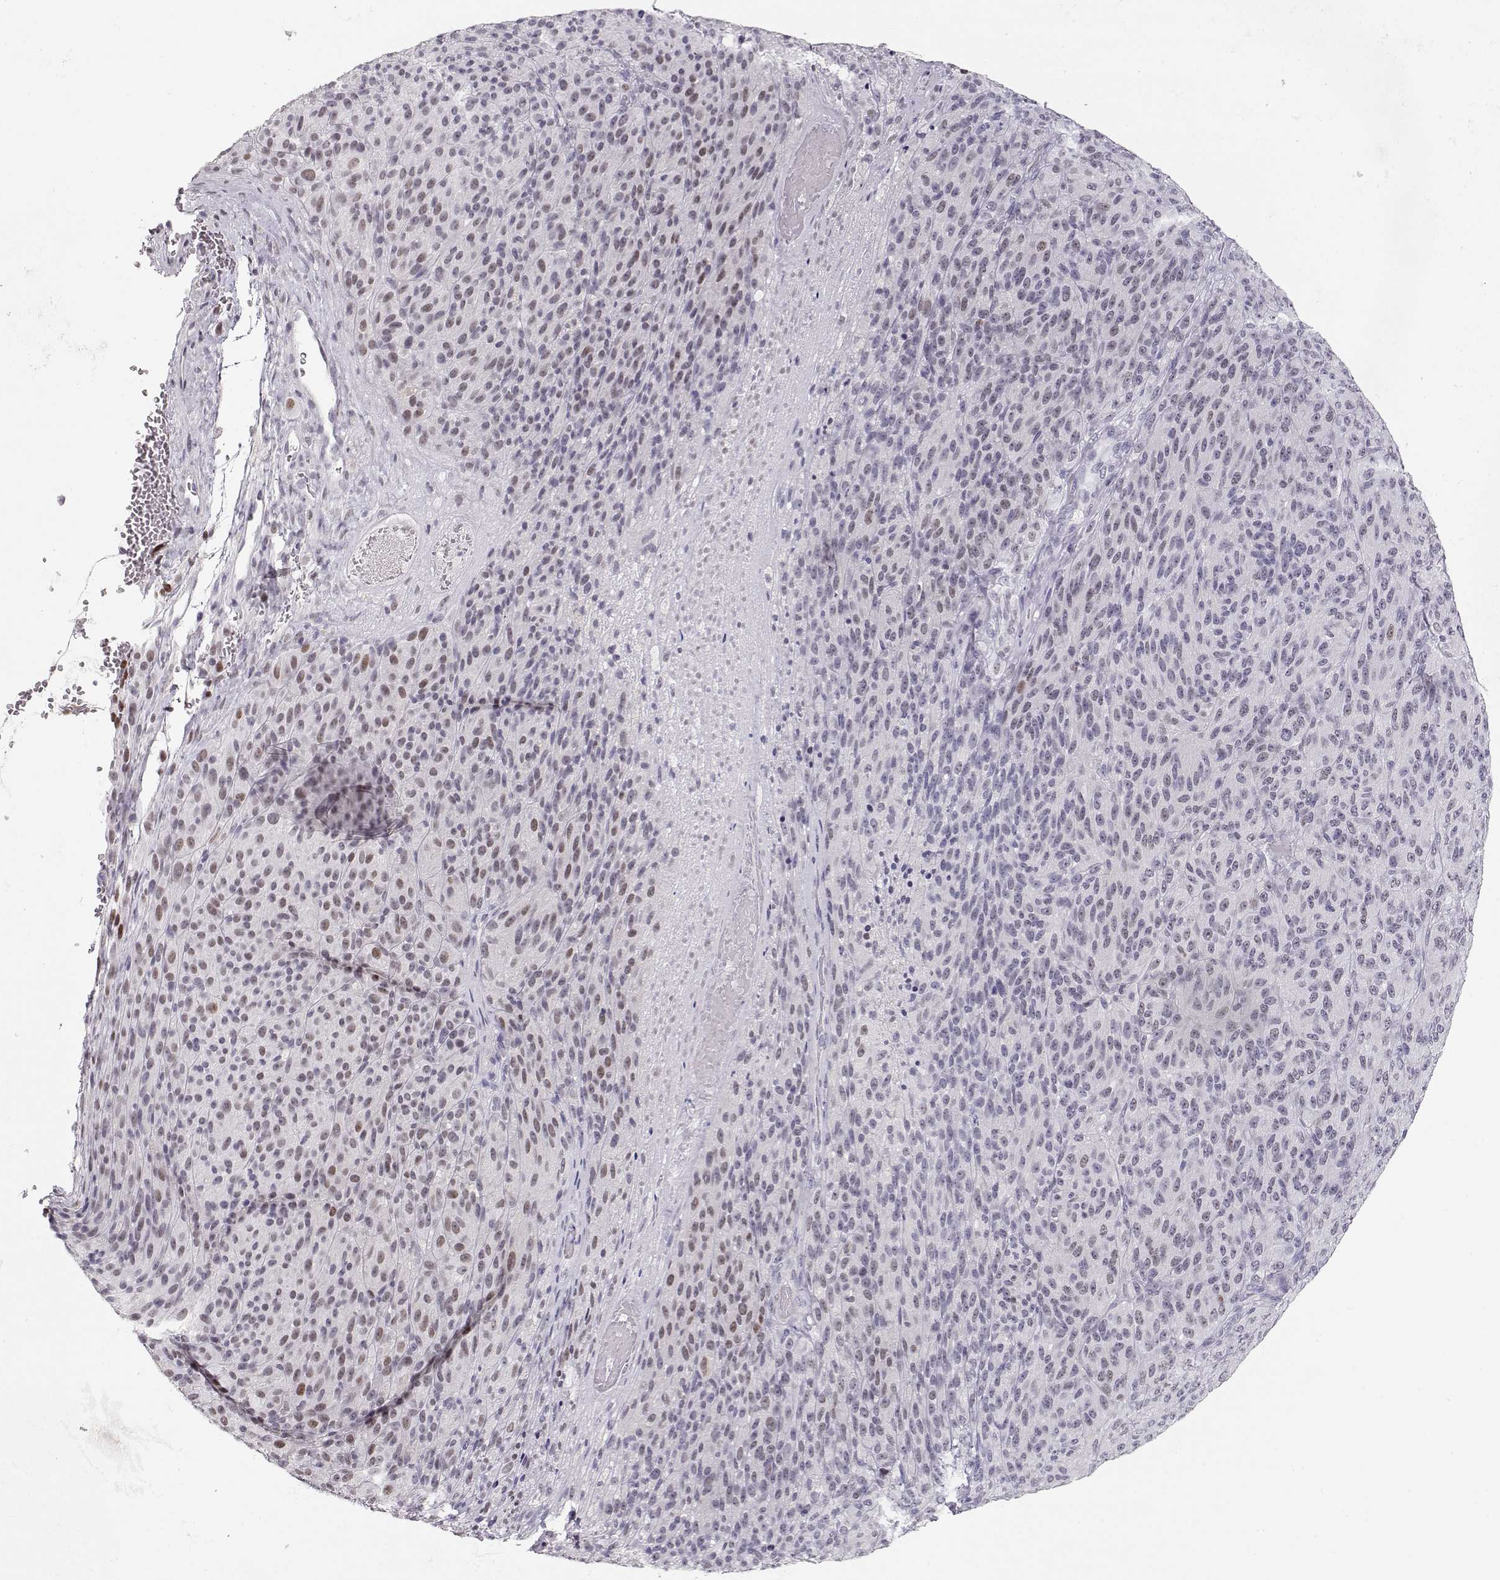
{"staining": {"intensity": "weak", "quantity": "<25%", "location": "nuclear"}, "tissue": "melanoma", "cell_type": "Tumor cells", "image_type": "cancer", "snomed": [{"axis": "morphology", "description": "Malignant melanoma, Metastatic site"}, {"axis": "topography", "description": "Brain"}], "caption": "The micrograph displays no significant positivity in tumor cells of malignant melanoma (metastatic site).", "gene": "TEPP", "patient": {"sex": "female", "age": 56}}